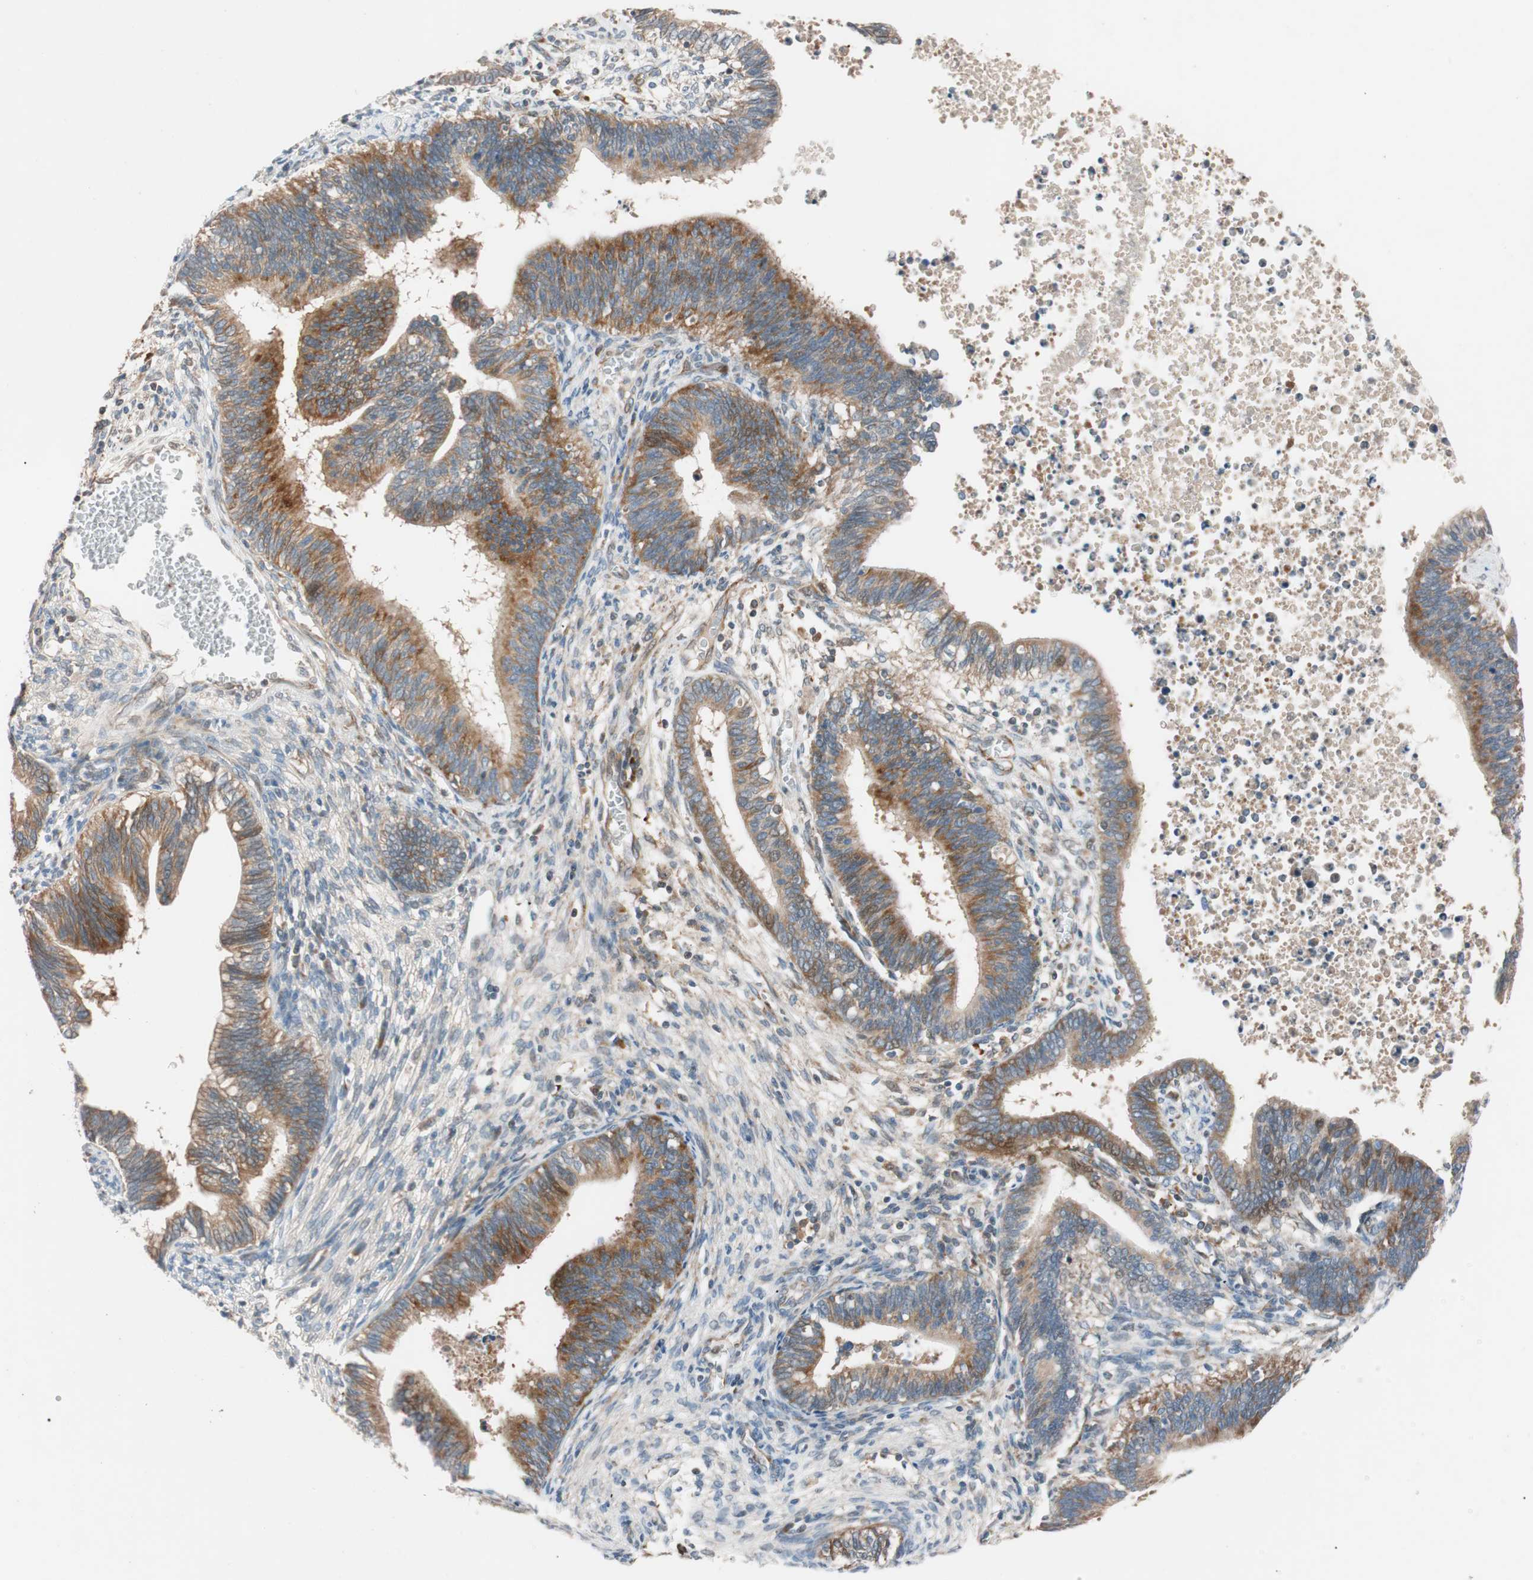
{"staining": {"intensity": "strong", "quantity": ">75%", "location": "cytoplasmic/membranous"}, "tissue": "cervical cancer", "cell_type": "Tumor cells", "image_type": "cancer", "snomed": [{"axis": "morphology", "description": "Adenocarcinoma, NOS"}, {"axis": "topography", "description": "Cervix"}], "caption": "Protein expression analysis of cervical adenocarcinoma displays strong cytoplasmic/membranous positivity in about >75% of tumor cells. Nuclei are stained in blue.", "gene": "FAAH", "patient": {"sex": "female", "age": 44}}